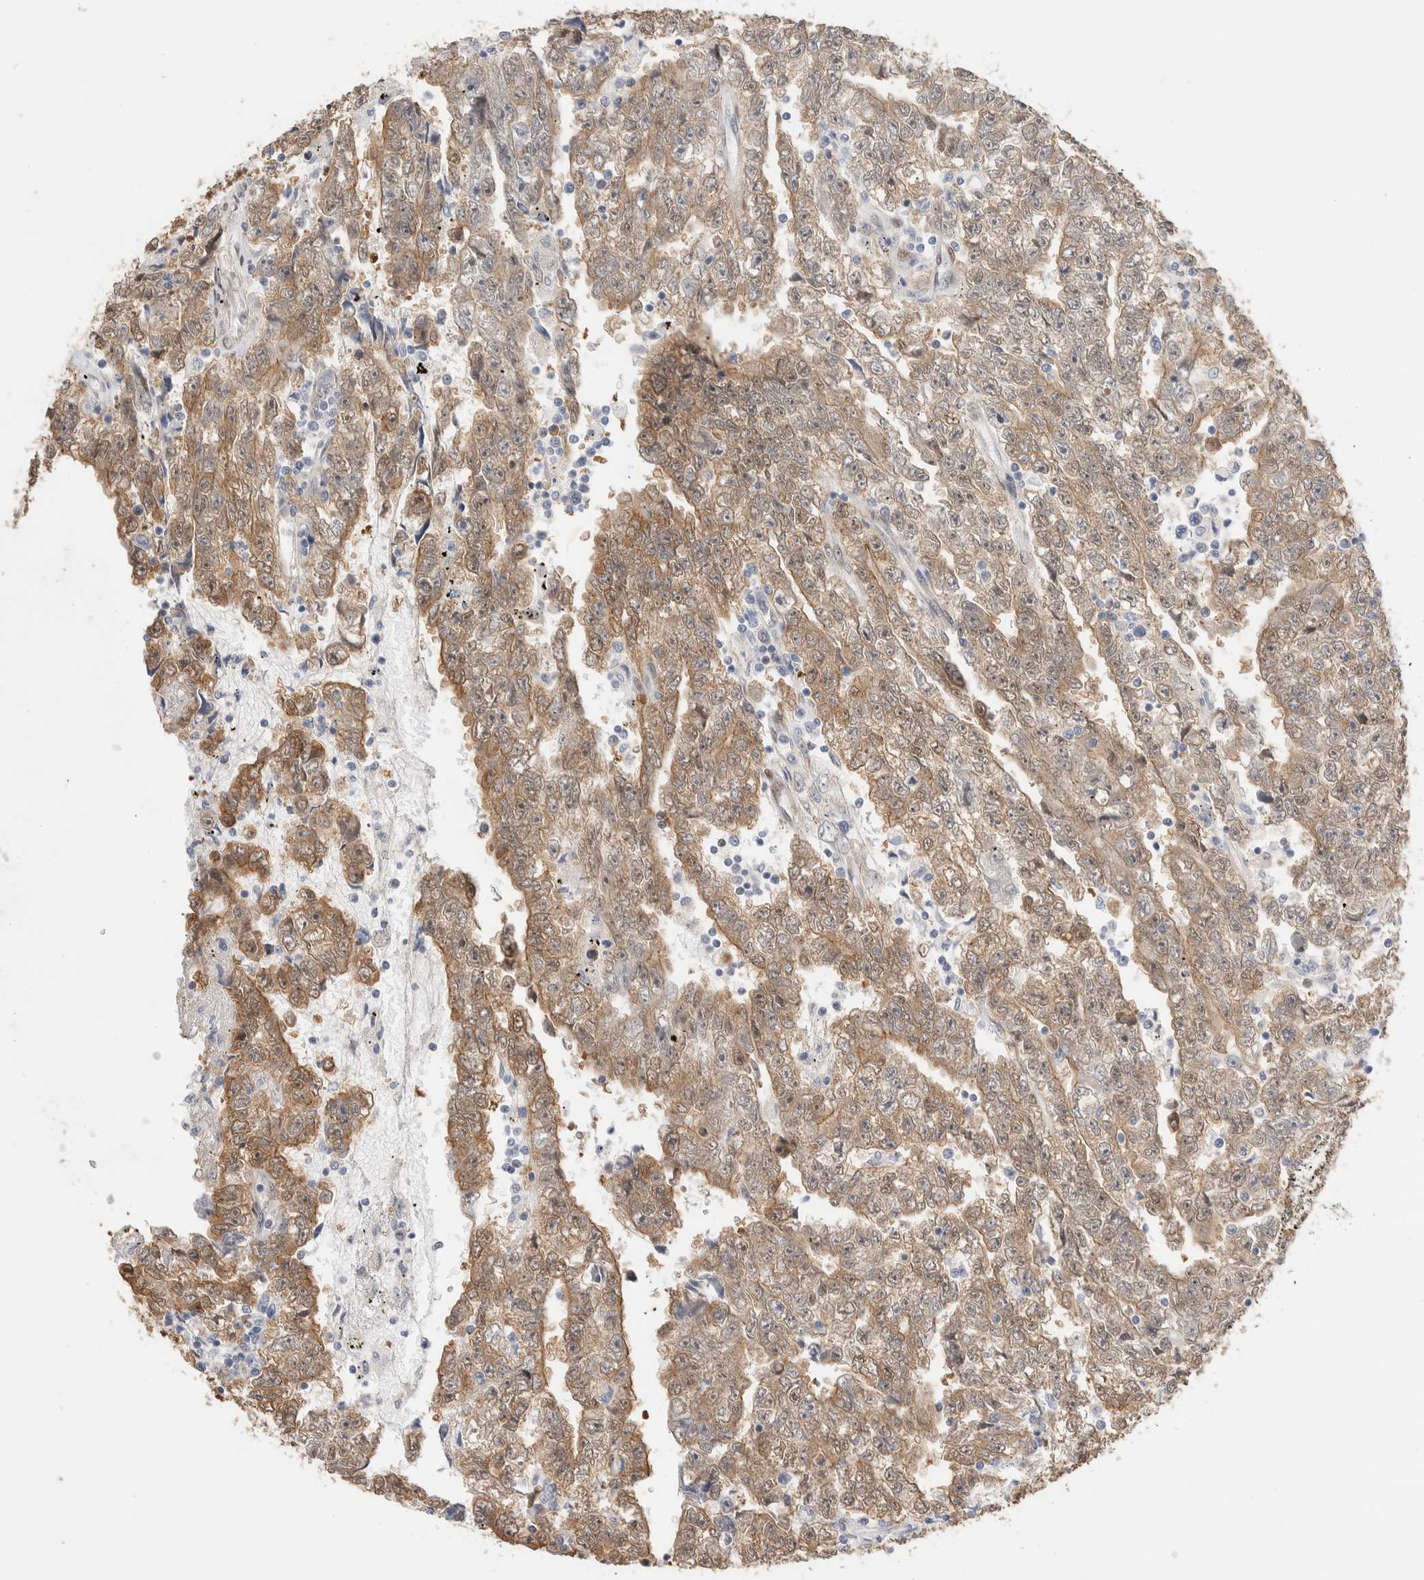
{"staining": {"intensity": "weak", "quantity": ">75%", "location": "cytoplasmic/membranous"}, "tissue": "testis cancer", "cell_type": "Tumor cells", "image_type": "cancer", "snomed": [{"axis": "morphology", "description": "Carcinoma, Embryonal, NOS"}, {"axis": "topography", "description": "Testis"}], "caption": "Immunohistochemistry micrograph of neoplastic tissue: human testis cancer (embryonal carcinoma) stained using IHC reveals low levels of weak protein expression localized specifically in the cytoplasmic/membranous of tumor cells, appearing as a cytoplasmic/membranous brown color.", "gene": "NSMAF", "patient": {"sex": "male", "age": 25}}